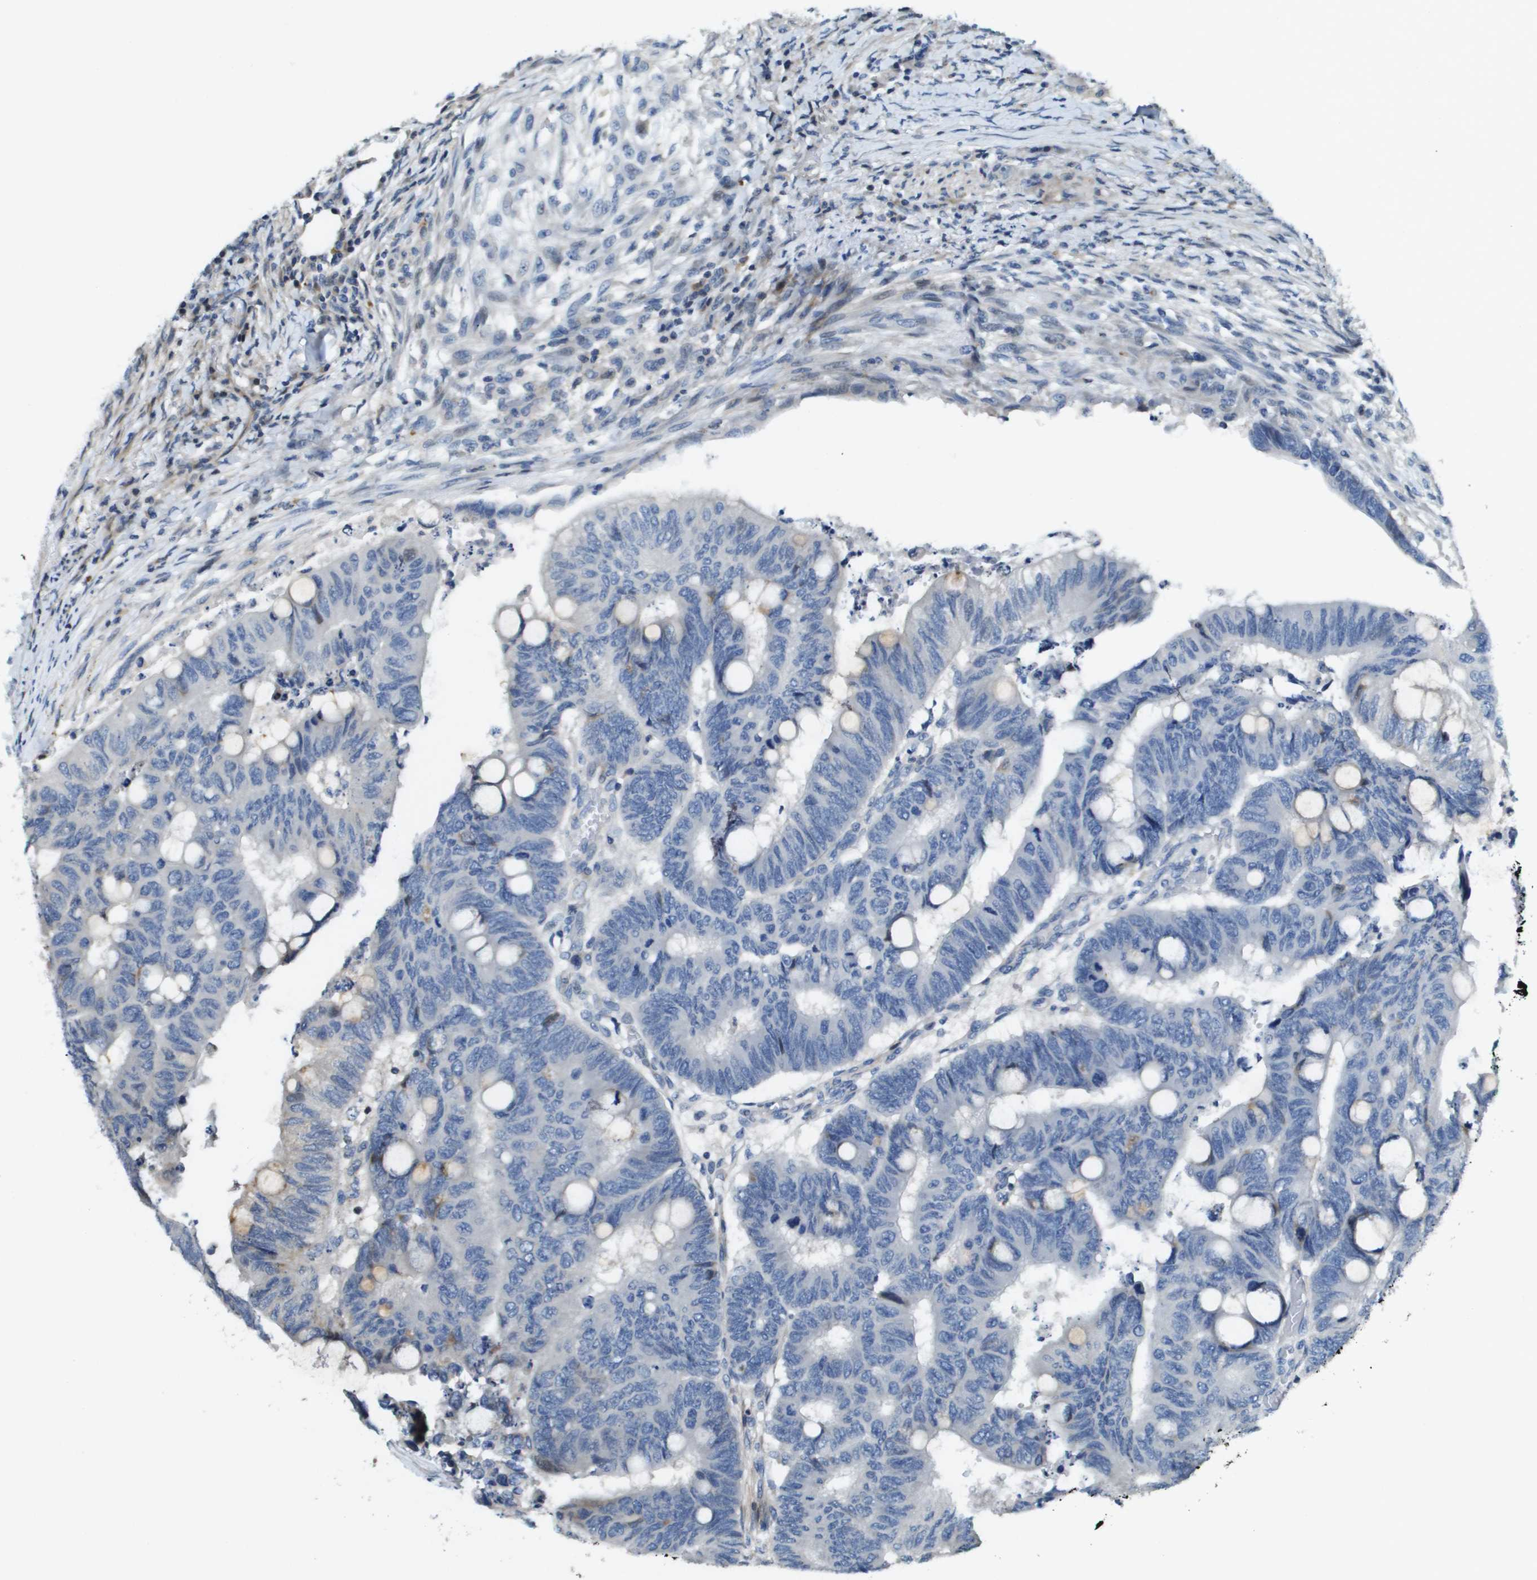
{"staining": {"intensity": "negative", "quantity": "none", "location": "none"}, "tissue": "colorectal cancer", "cell_type": "Tumor cells", "image_type": "cancer", "snomed": [{"axis": "morphology", "description": "Normal tissue, NOS"}, {"axis": "morphology", "description": "Adenocarcinoma, NOS"}, {"axis": "topography", "description": "Rectum"}, {"axis": "topography", "description": "Peripheral nerve tissue"}], "caption": "Immunohistochemical staining of human adenocarcinoma (colorectal) reveals no significant positivity in tumor cells. (Brightfield microscopy of DAB (3,3'-diaminobenzidine) immunohistochemistry at high magnification).", "gene": "SCN4B", "patient": {"sex": "male", "age": 92}}